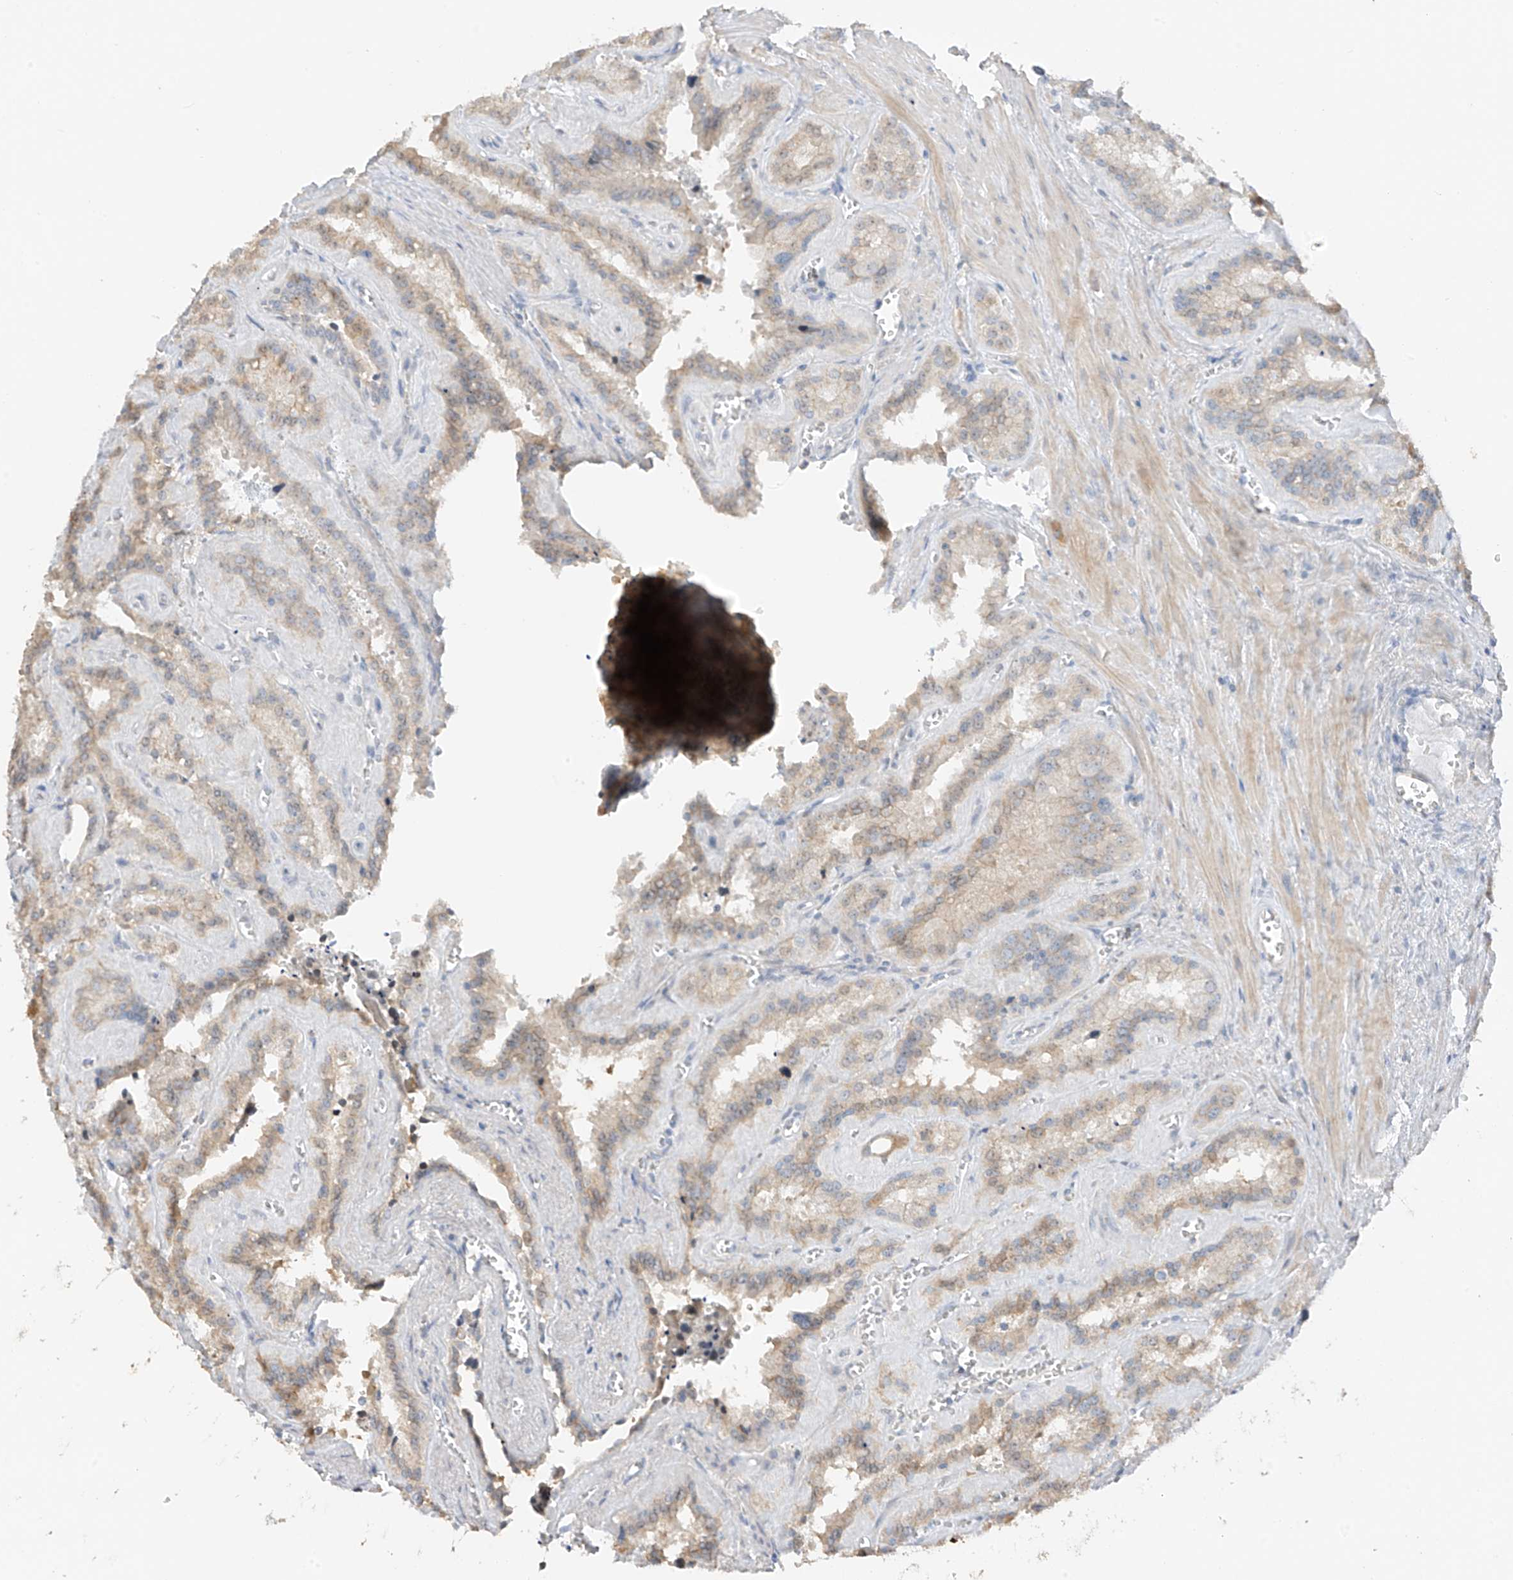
{"staining": {"intensity": "moderate", "quantity": ">75%", "location": "cytoplasmic/membranous"}, "tissue": "seminal vesicle", "cell_type": "Glandular cells", "image_type": "normal", "snomed": [{"axis": "morphology", "description": "Normal tissue, NOS"}, {"axis": "topography", "description": "Prostate"}, {"axis": "topography", "description": "Seminal veicle"}], "caption": "Seminal vesicle stained with DAB IHC displays medium levels of moderate cytoplasmic/membranous expression in about >75% of glandular cells. The staining is performed using DAB (3,3'-diaminobenzidine) brown chromogen to label protein expression. The nuclei are counter-stained blue using hematoxylin.", "gene": "ZBTB41", "patient": {"sex": "male", "age": 59}}